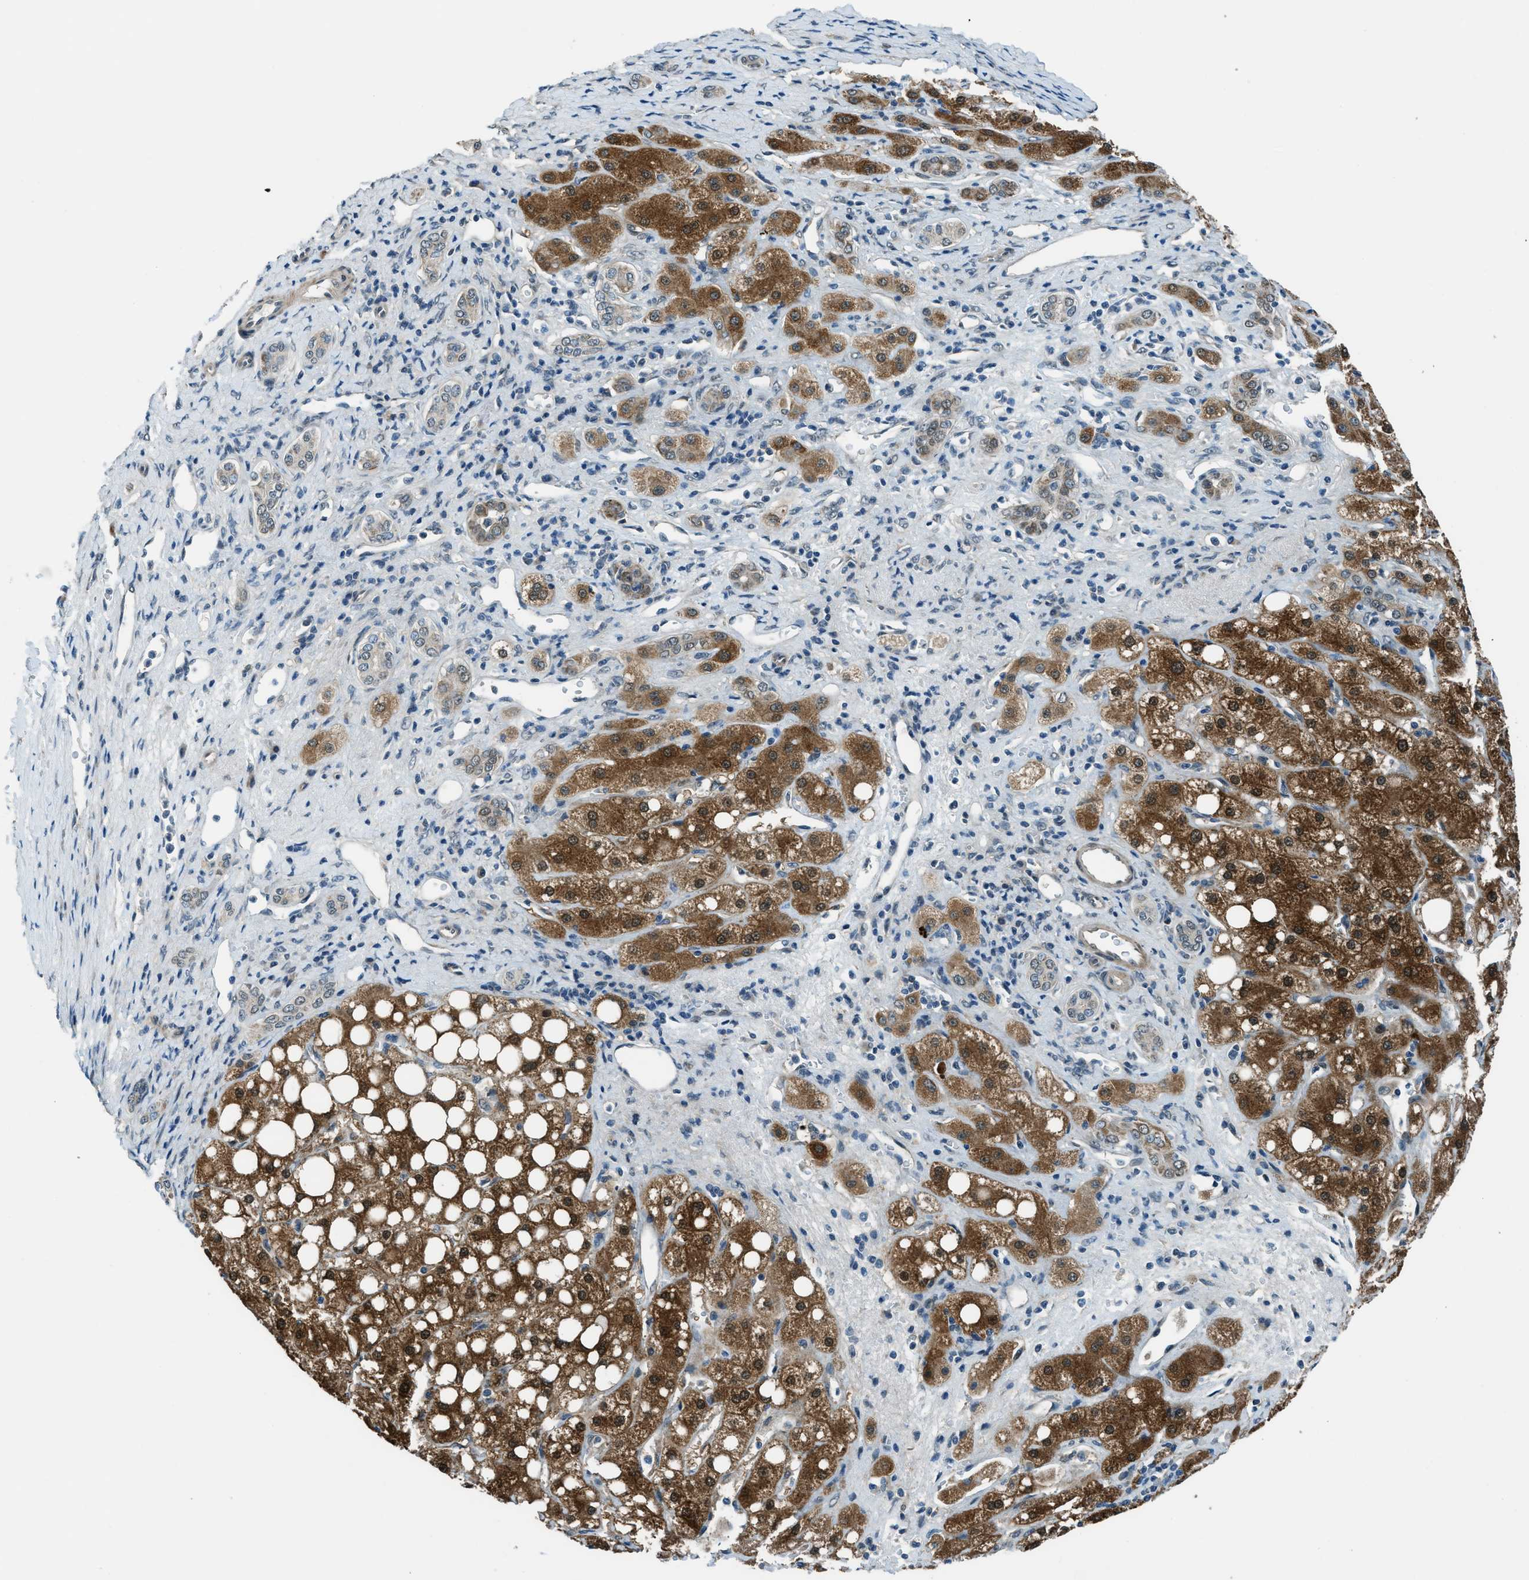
{"staining": {"intensity": "strong", "quantity": ">75%", "location": "cytoplasmic/membranous,nuclear"}, "tissue": "liver cancer", "cell_type": "Tumor cells", "image_type": "cancer", "snomed": [{"axis": "morphology", "description": "Carcinoma, Hepatocellular, NOS"}, {"axis": "topography", "description": "Liver"}], "caption": "The photomicrograph shows immunohistochemical staining of hepatocellular carcinoma (liver). There is strong cytoplasmic/membranous and nuclear staining is appreciated in about >75% of tumor cells. (Stains: DAB in brown, nuclei in blue, Microscopy: brightfield microscopy at high magnification).", "gene": "NPEPL1", "patient": {"sex": "male", "age": 80}}